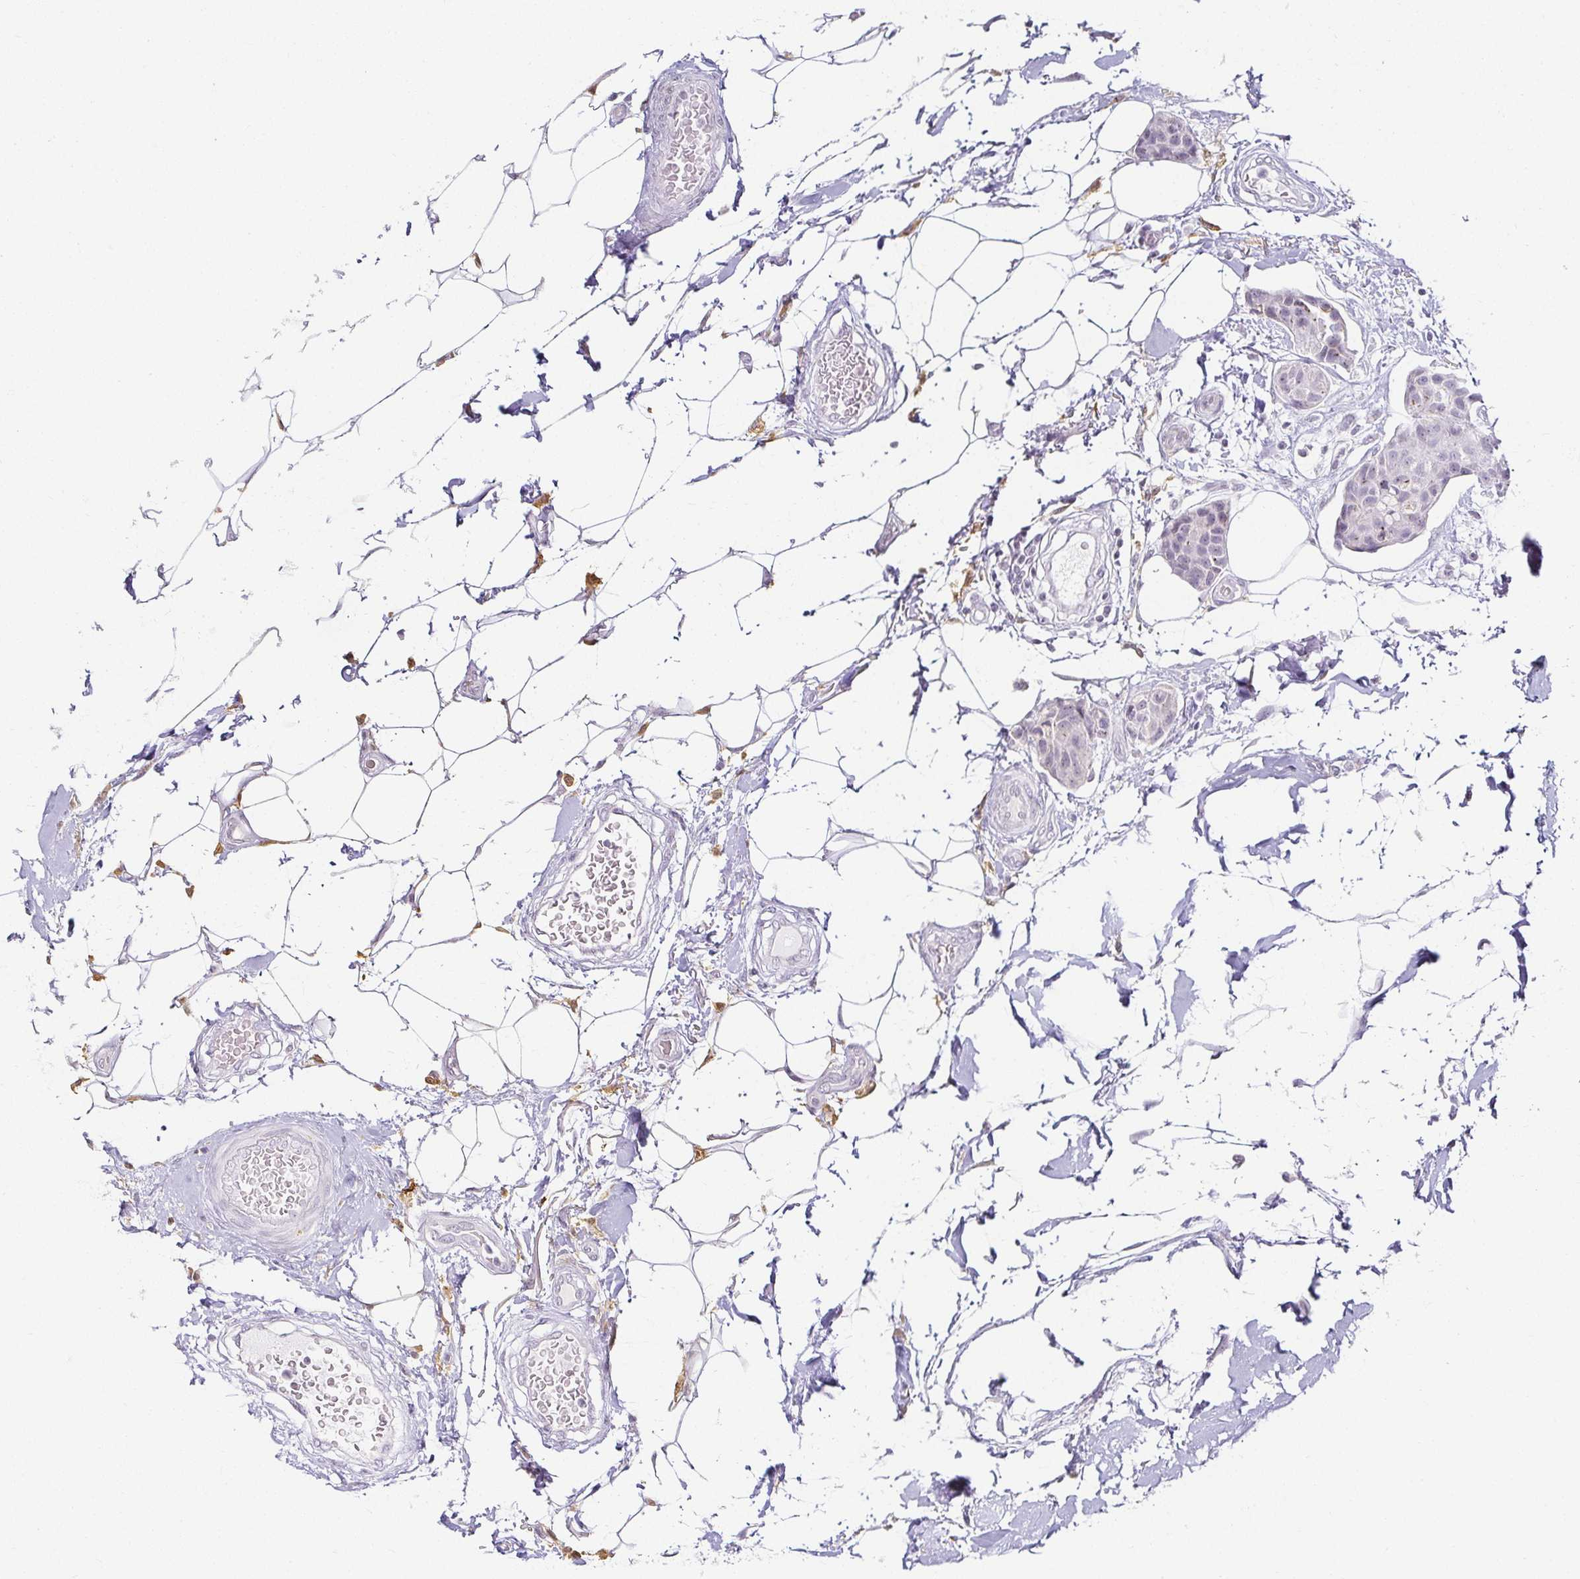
{"staining": {"intensity": "negative", "quantity": "none", "location": "none"}, "tissue": "breast cancer", "cell_type": "Tumor cells", "image_type": "cancer", "snomed": [{"axis": "morphology", "description": "Duct carcinoma"}, {"axis": "topography", "description": "Breast"}, {"axis": "topography", "description": "Lymph node"}], "caption": "Tumor cells are negative for brown protein staining in breast cancer. (DAB (3,3'-diaminobenzidine) immunohistochemistry (IHC) with hematoxylin counter stain).", "gene": "ACAN", "patient": {"sex": "female", "age": 80}}